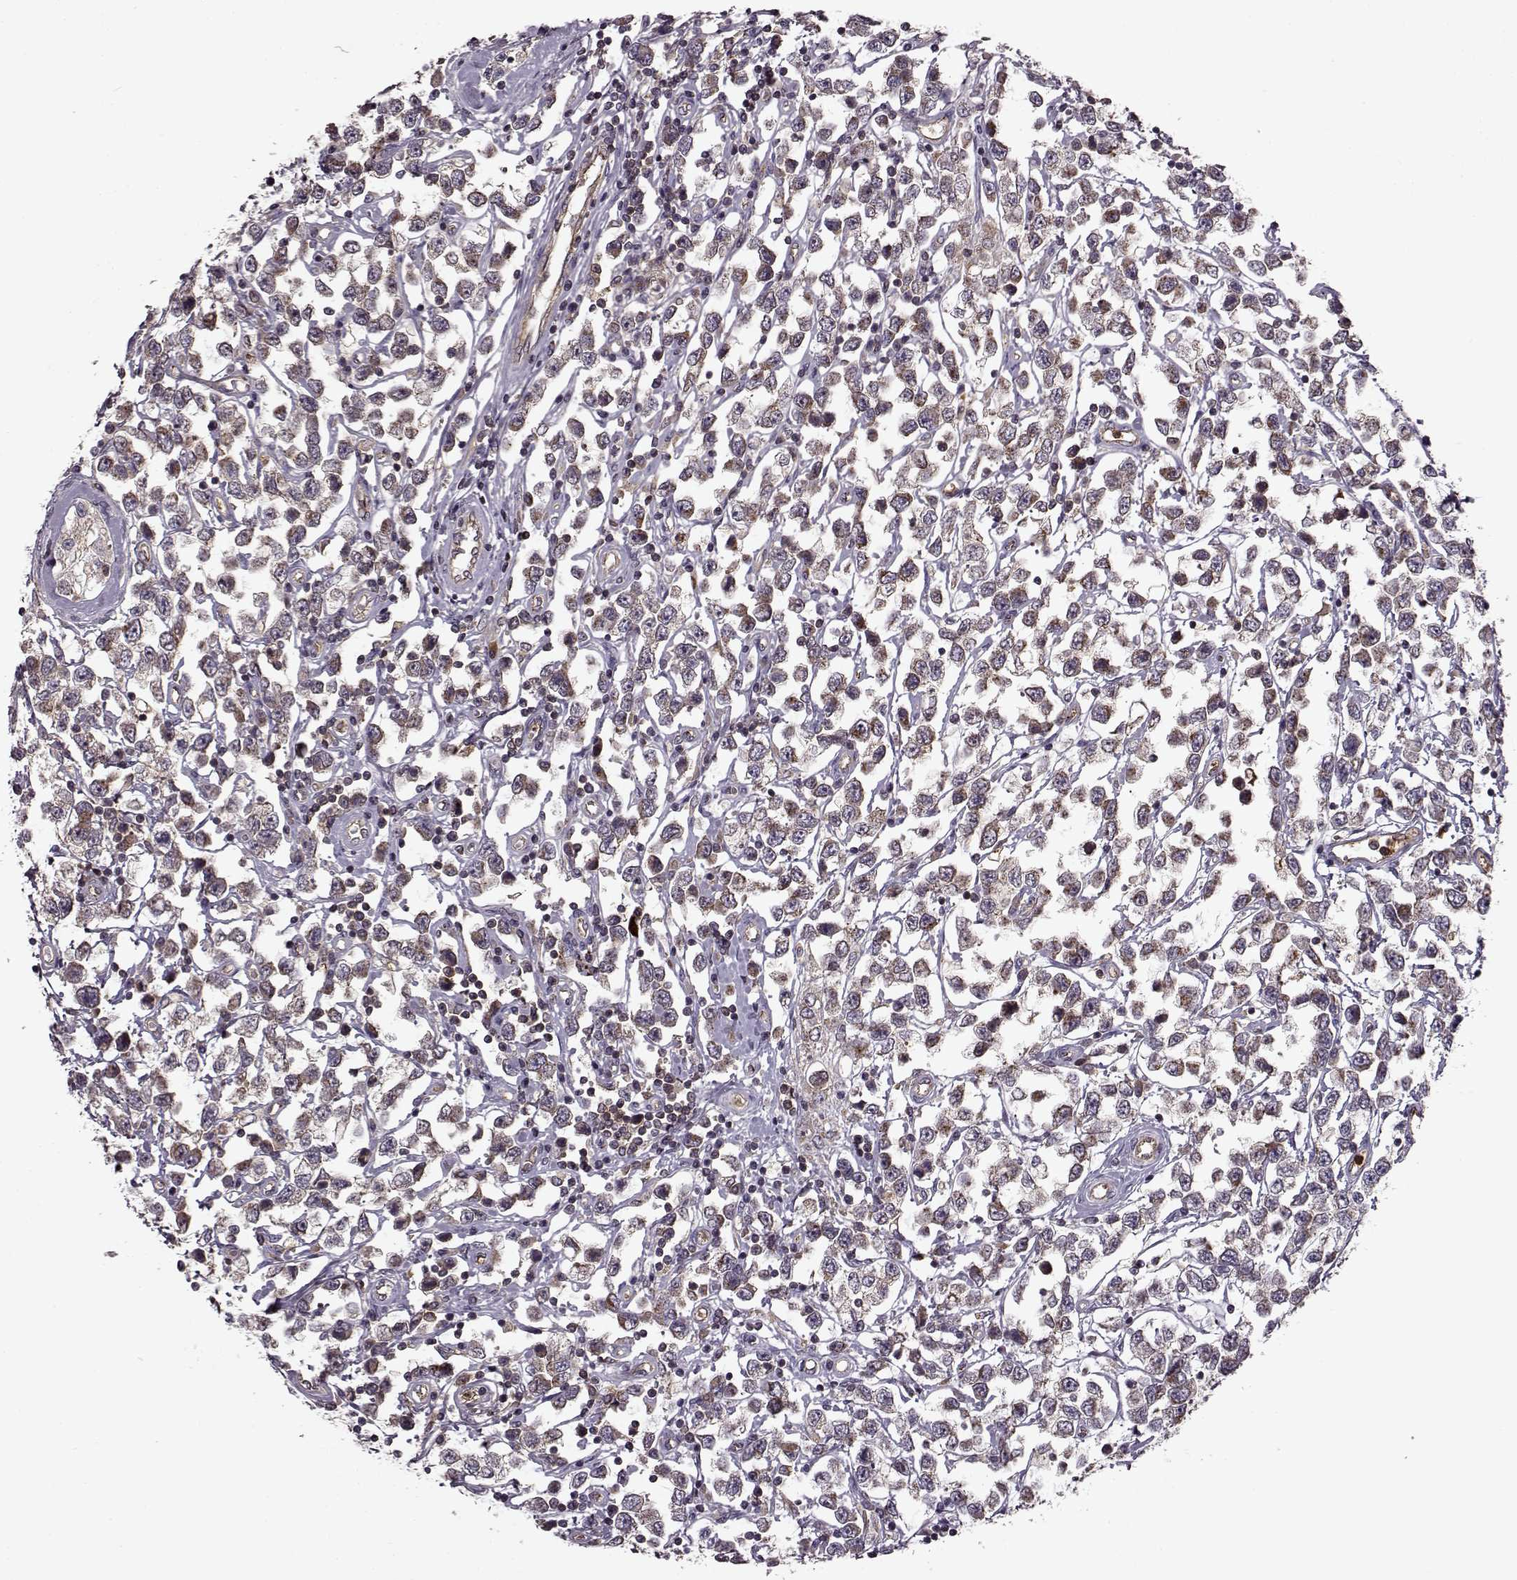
{"staining": {"intensity": "weak", "quantity": ">75%", "location": "cytoplasmic/membranous"}, "tissue": "testis cancer", "cell_type": "Tumor cells", "image_type": "cancer", "snomed": [{"axis": "morphology", "description": "Seminoma, NOS"}, {"axis": "topography", "description": "Testis"}], "caption": "Testis cancer (seminoma) tissue demonstrates weak cytoplasmic/membranous positivity in about >75% of tumor cells, visualized by immunohistochemistry.", "gene": "IFRD2", "patient": {"sex": "male", "age": 34}}